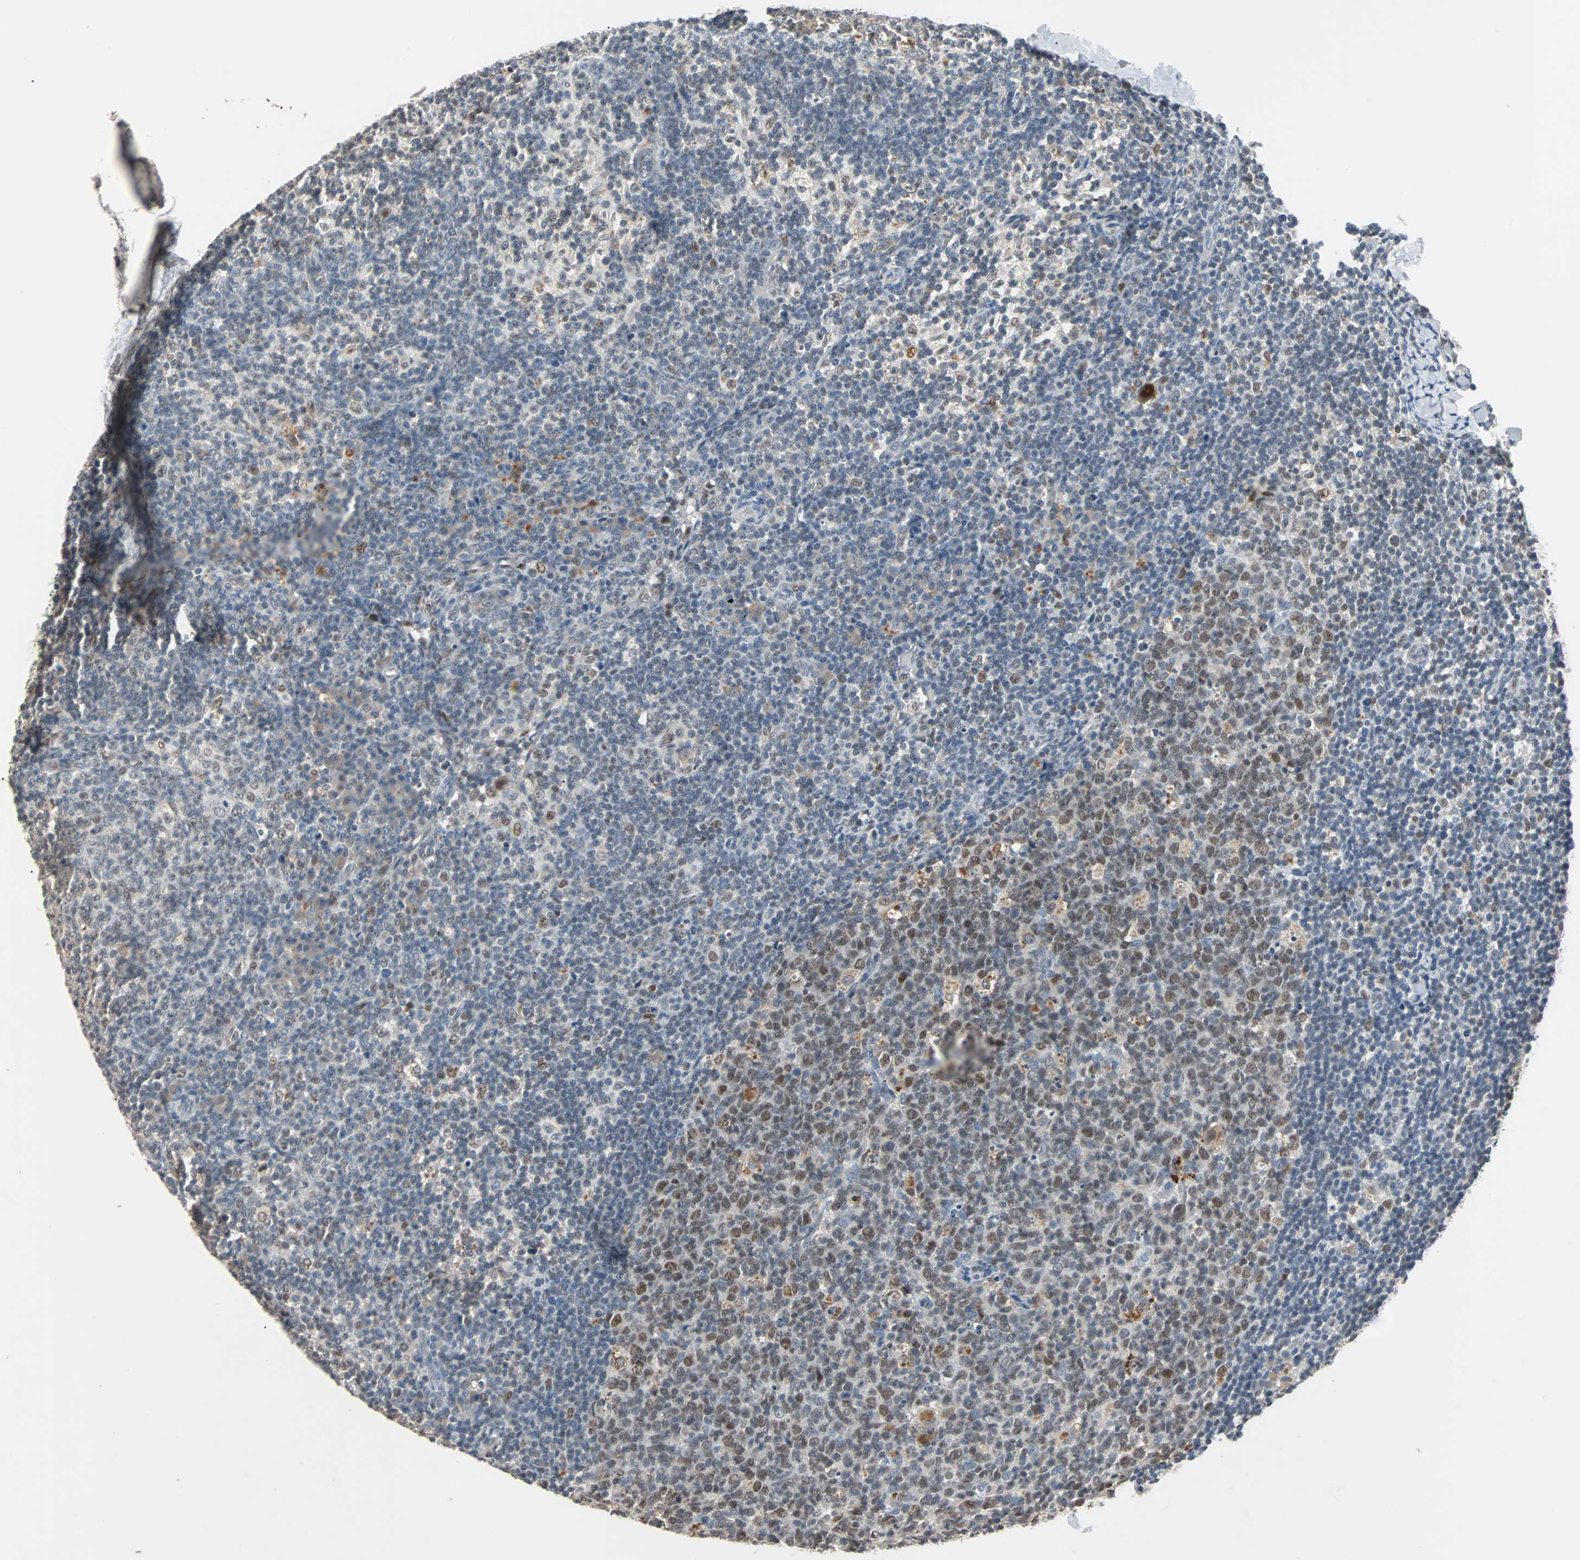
{"staining": {"intensity": "moderate", "quantity": ">75%", "location": "nuclear"}, "tissue": "lymph node", "cell_type": "Germinal center cells", "image_type": "normal", "snomed": [{"axis": "morphology", "description": "Normal tissue, NOS"}, {"axis": "morphology", "description": "Inflammation, NOS"}, {"axis": "topography", "description": "Lymph node"}], "caption": "Normal lymph node reveals moderate nuclear staining in about >75% of germinal center cells.", "gene": "HLX", "patient": {"sex": "male", "age": 55}}